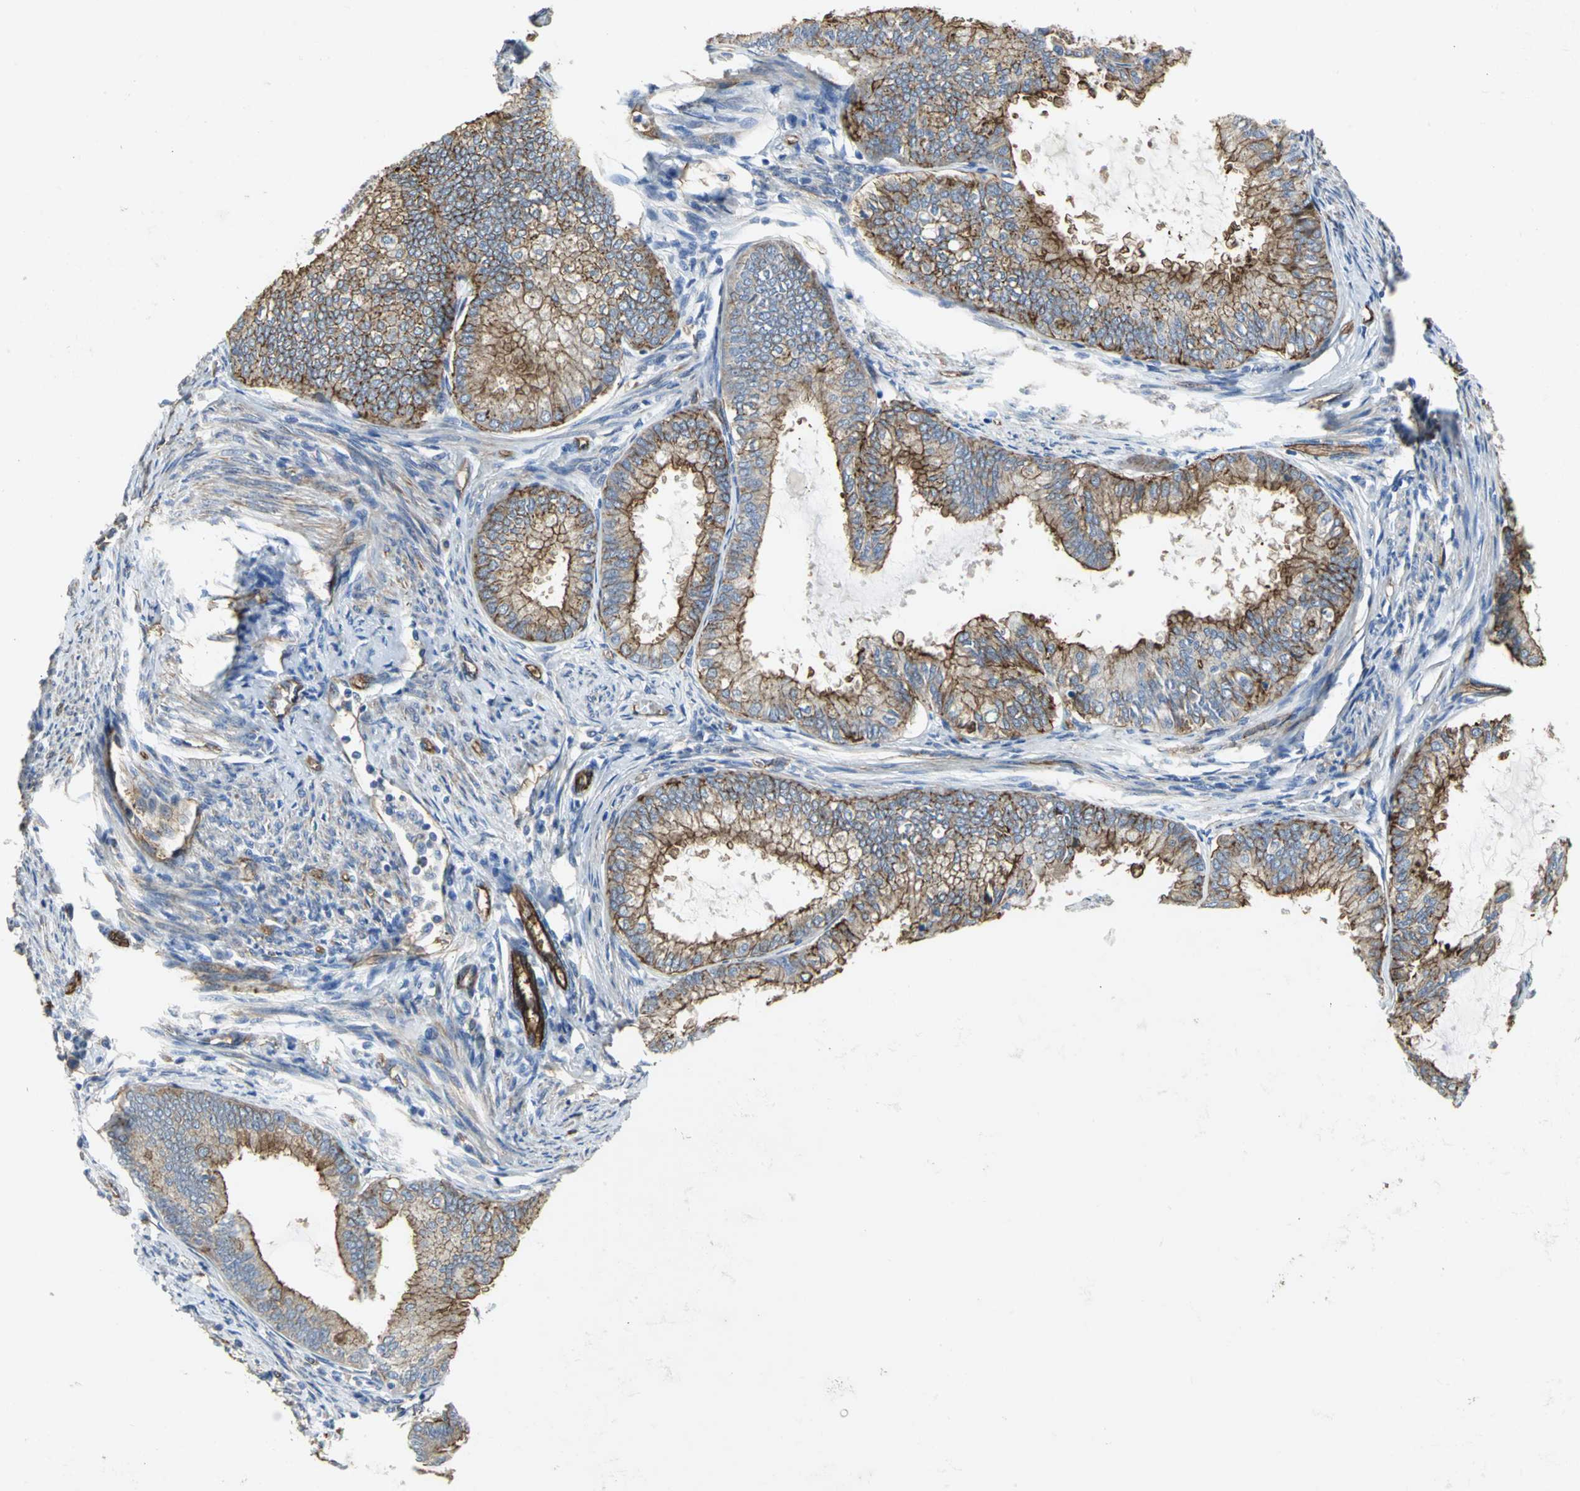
{"staining": {"intensity": "strong", "quantity": ">75%", "location": "cytoplasmic/membranous"}, "tissue": "endometrial cancer", "cell_type": "Tumor cells", "image_type": "cancer", "snomed": [{"axis": "morphology", "description": "Adenocarcinoma, NOS"}, {"axis": "topography", "description": "Endometrium"}], "caption": "Human endometrial cancer (adenocarcinoma) stained for a protein (brown) exhibits strong cytoplasmic/membranous positive staining in about >75% of tumor cells.", "gene": "FLNB", "patient": {"sex": "female", "age": 86}}